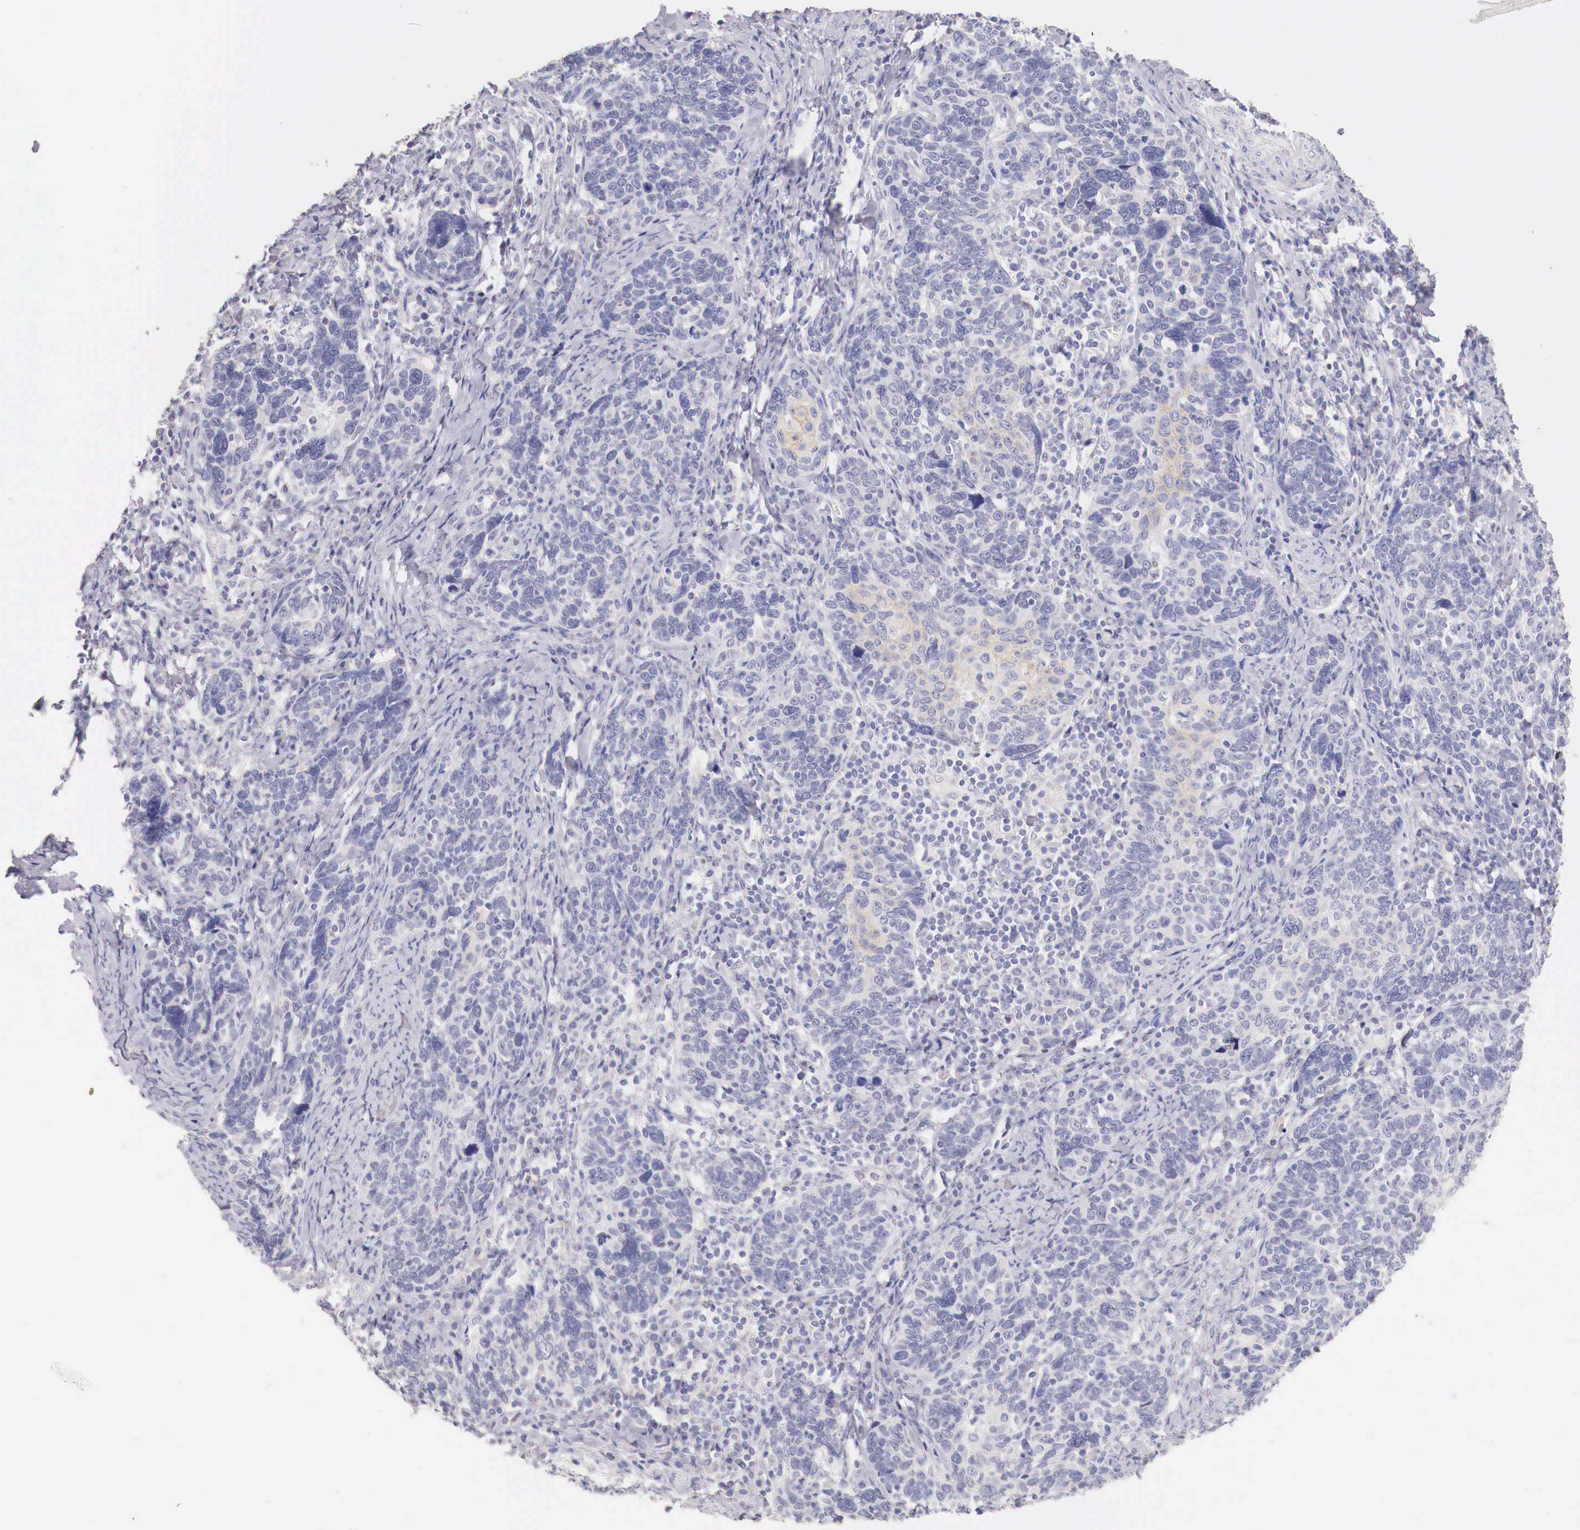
{"staining": {"intensity": "moderate", "quantity": "<25%", "location": "cytoplasmic/membranous,nuclear"}, "tissue": "cervical cancer", "cell_type": "Tumor cells", "image_type": "cancer", "snomed": [{"axis": "morphology", "description": "Squamous cell carcinoma, NOS"}, {"axis": "topography", "description": "Cervix"}], "caption": "Immunohistochemical staining of squamous cell carcinoma (cervical) demonstrates low levels of moderate cytoplasmic/membranous and nuclear protein positivity in about <25% of tumor cells. The staining was performed using DAB, with brown indicating positive protein expression. Nuclei are stained blue with hematoxylin.", "gene": "ITIH6", "patient": {"sex": "female", "age": 41}}